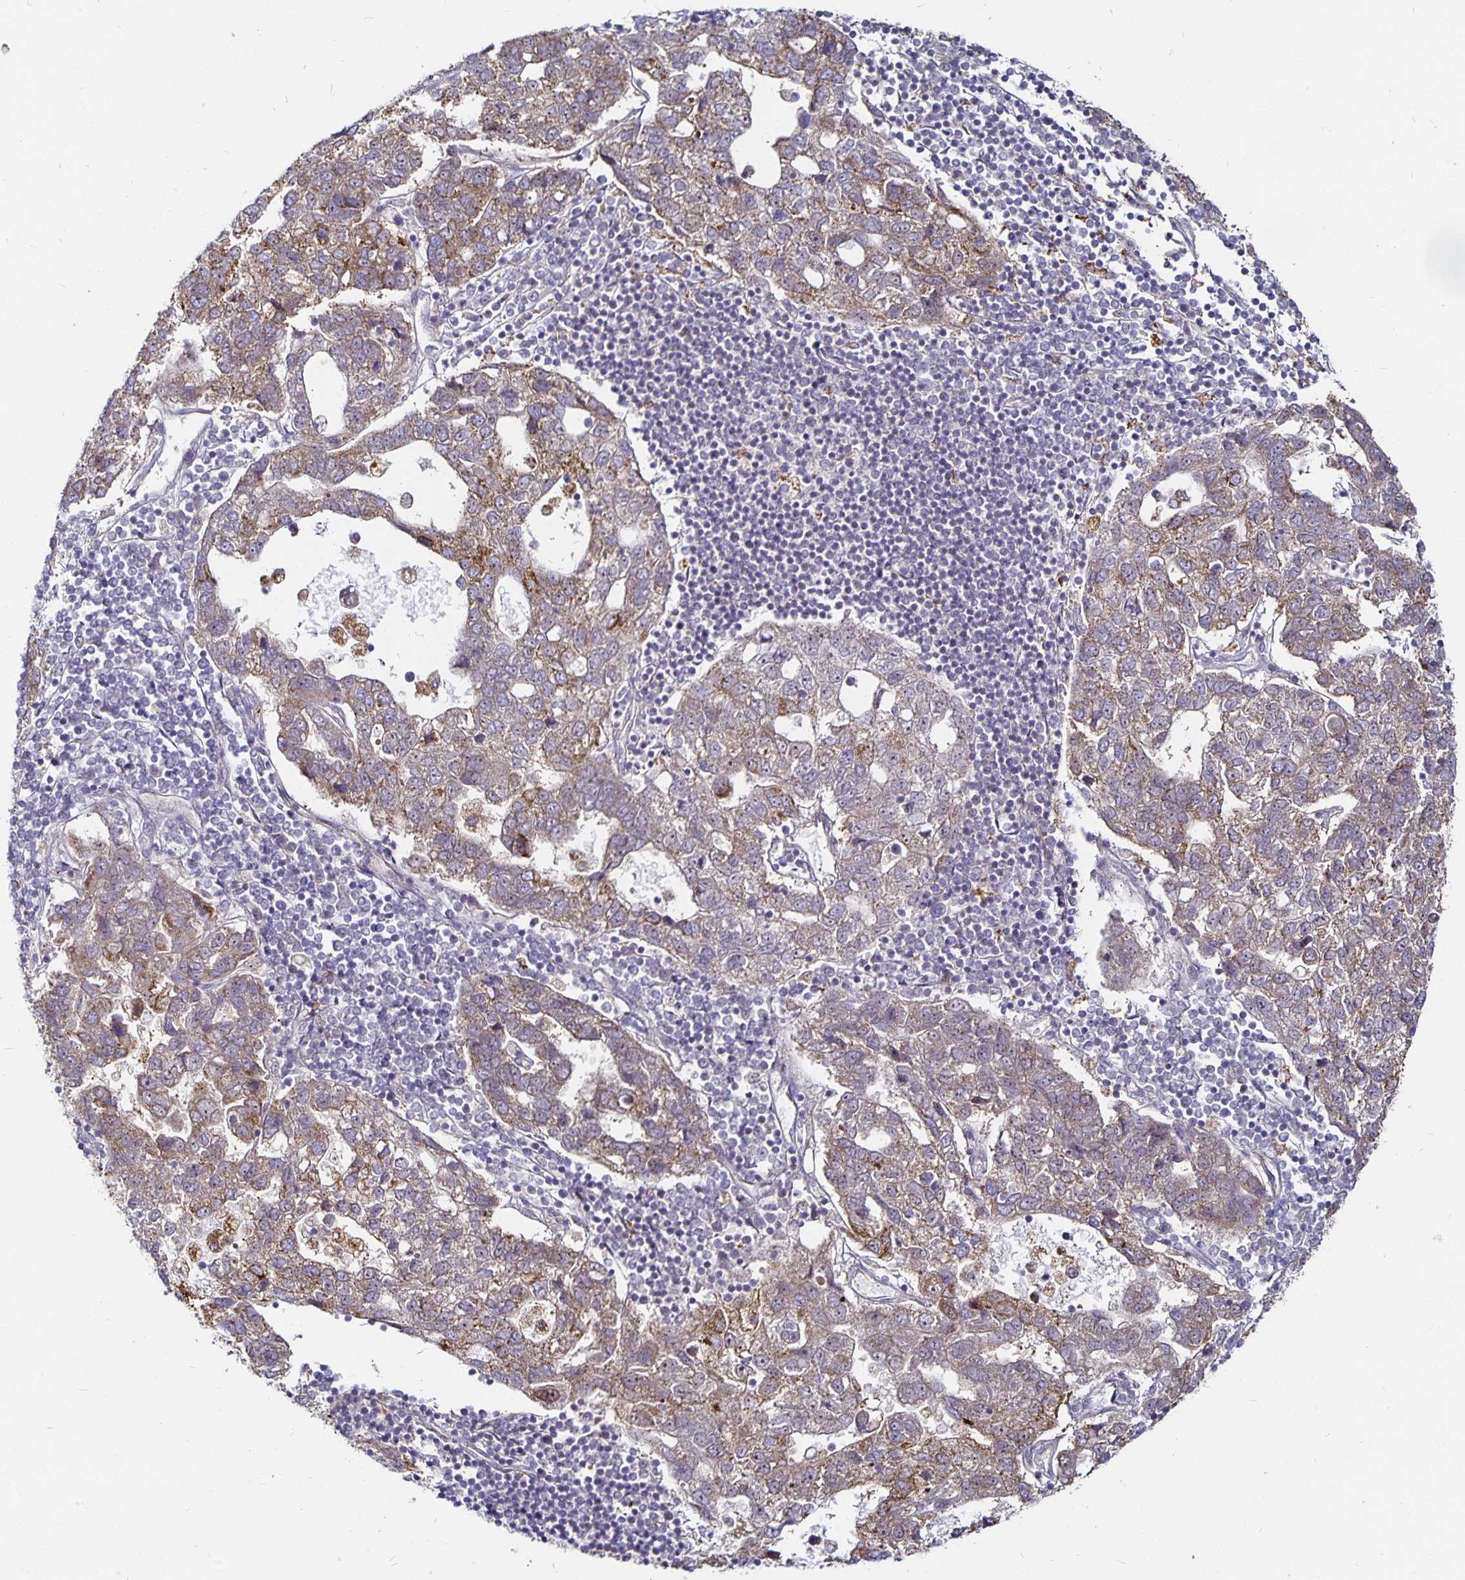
{"staining": {"intensity": "weak", "quantity": "25%-75%", "location": "cytoplasmic/membranous"}, "tissue": "pancreatic cancer", "cell_type": "Tumor cells", "image_type": "cancer", "snomed": [{"axis": "morphology", "description": "Adenocarcinoma, NOS"}, {"axis": "topography", "description": "Pancreas"}], "caption": "A low amount of weak cytoplasmic/membranous positivity is identified in about 25%-75% of tumor cells in pancreatic cancer tissue. The staining is performed using DAB brown chromogen to label protein expression. The nuclei are counter-stained blue using hematoxylin.", "gene": "CYP27A1", "patient": {"sex": "female", "age": 61}}